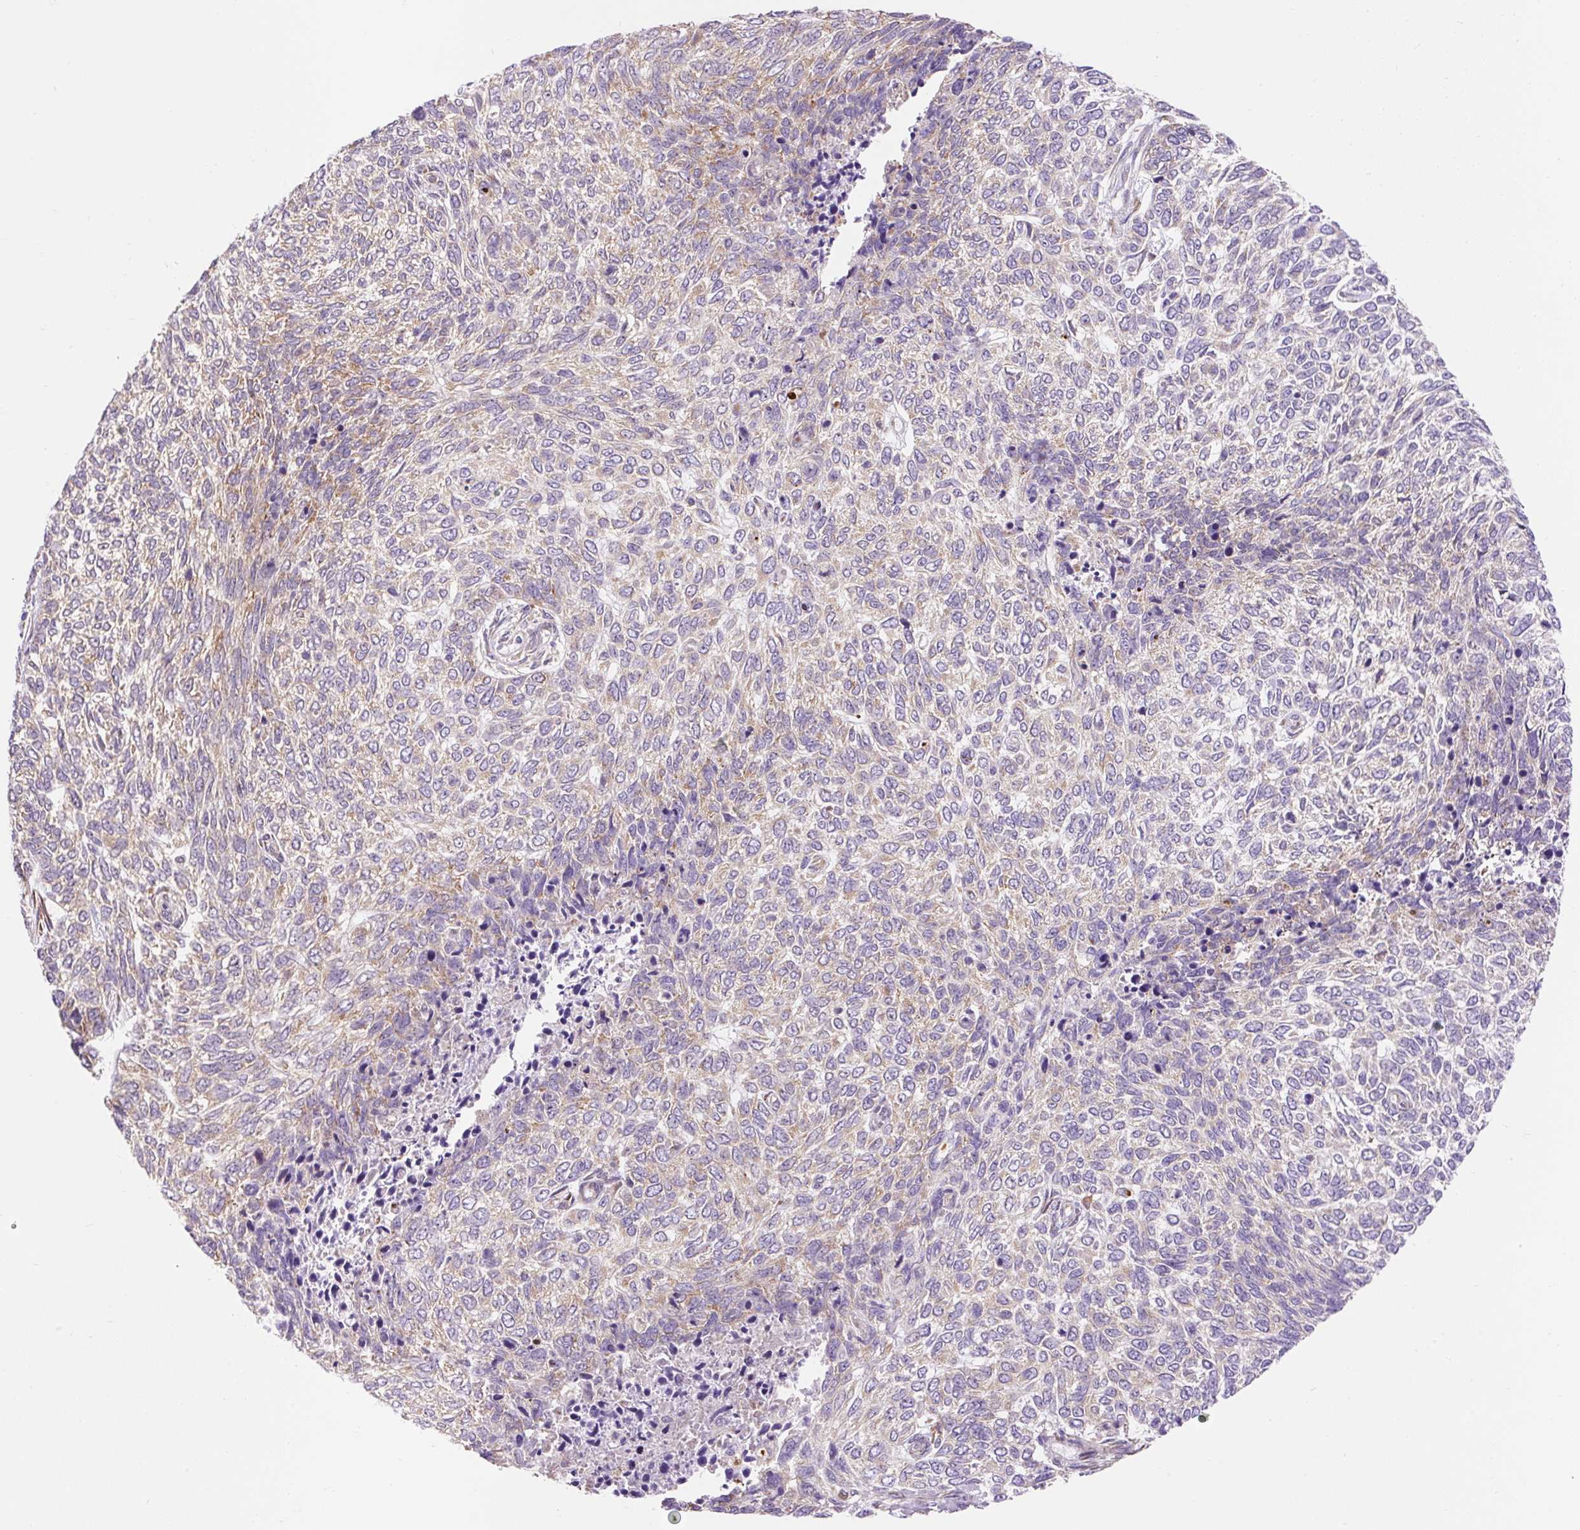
{"staining": {"intensity": "weak", "quantity": "25%-75%", "location": "cytoplasmic/membranous"}, "tissue": "skin cancer", "cell_type": "Tumor cells", "image_type": "cancer", "snomed": [{"axis": "morphology", "description": "Basal cell carcinoma"}, {"axis": "topography", "description": "Skin"}], "caption": "Basal cell carcinoma (skin) was stained to show a protein in brown. There is low levels of weak cytoplasmic/membranous staining in approximately 25%-75% of tumor cells.", "gene": "GPR45", "patient": {"sex": "female", "age": 65}}